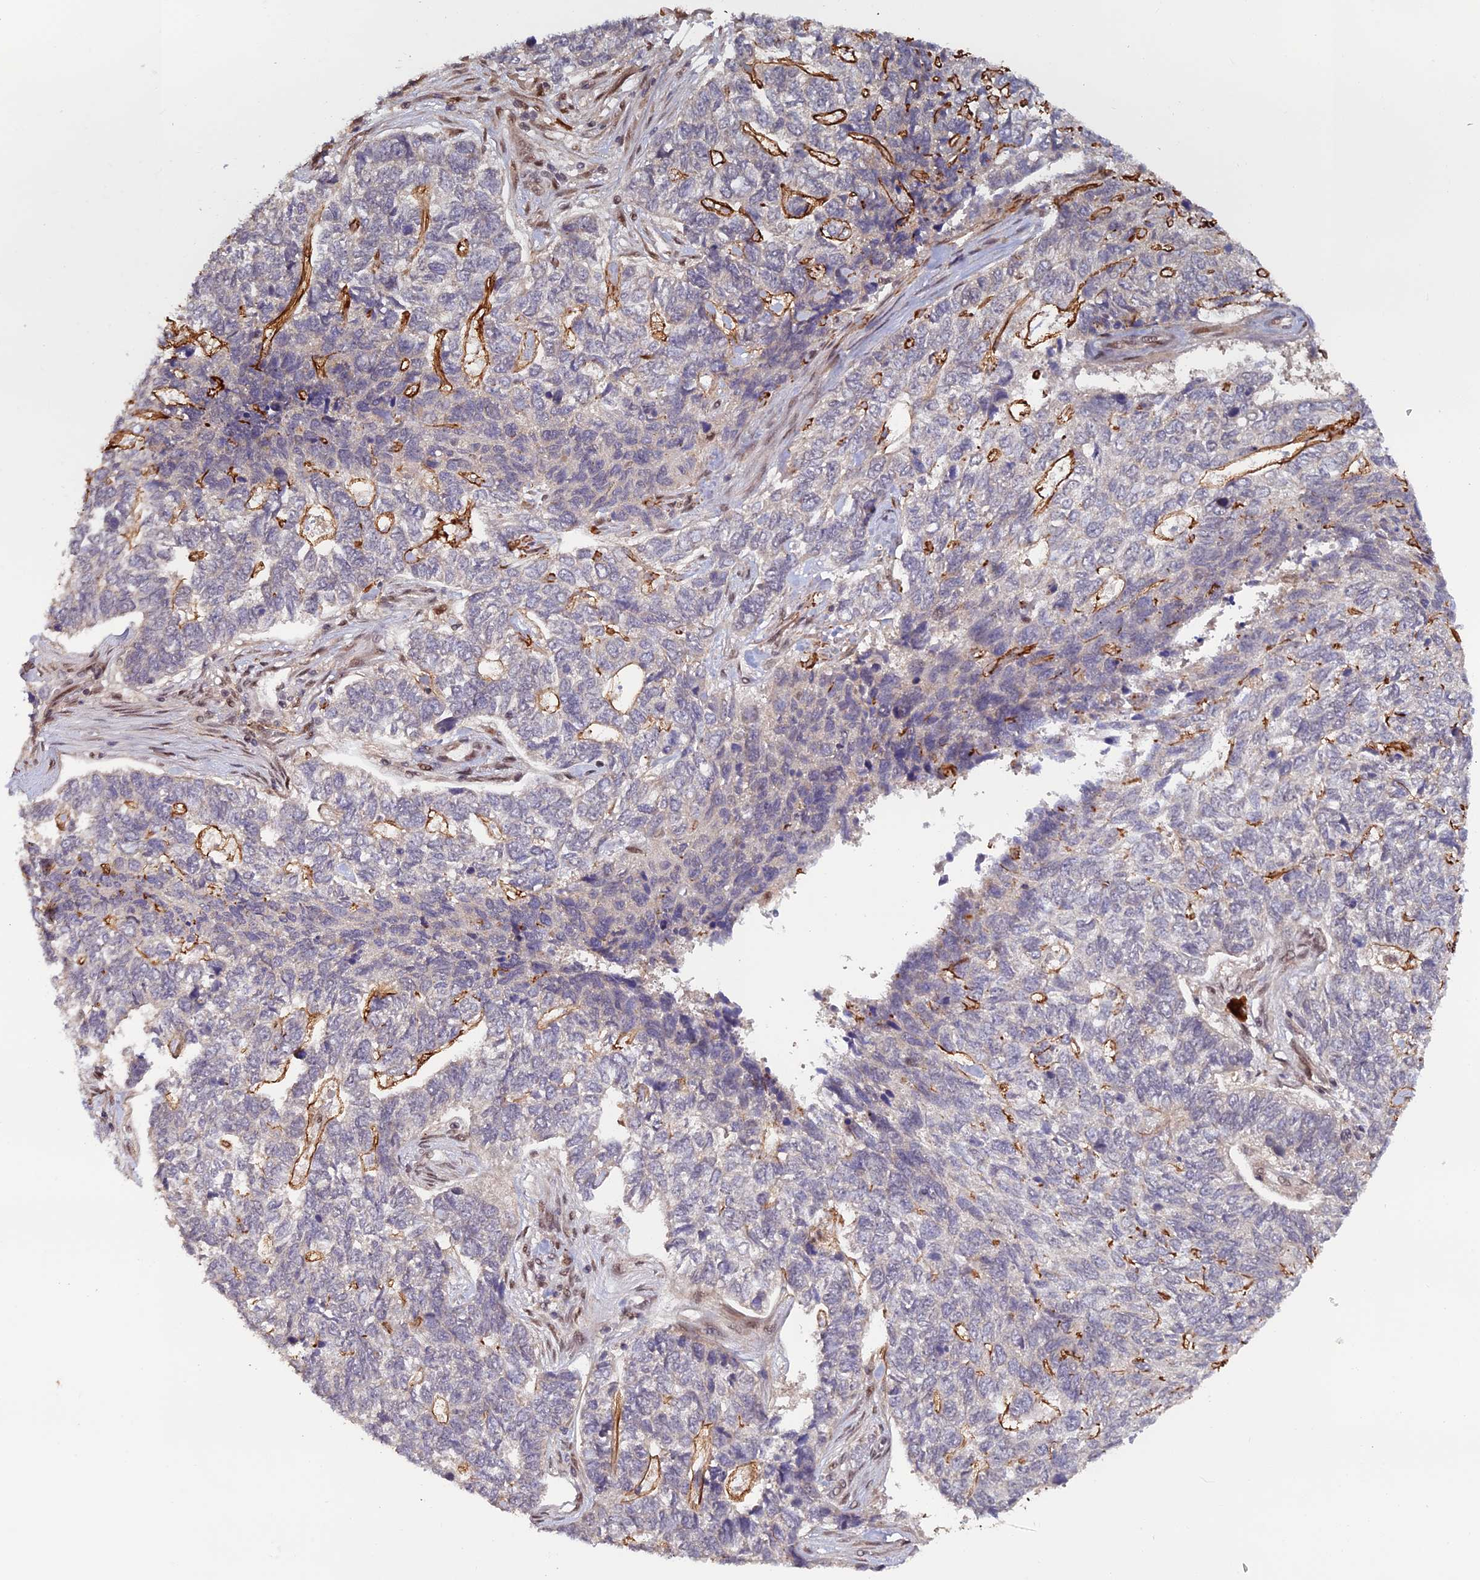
{"staining": {"intensity": "negative", "quantity": "none", "location": "none"}, "tissue": "skin cancer", "cell_type": "Tumor cells", "image_type": "cancer", "snomed": [{"axis": "morphology", "description": "Basal cell carcinoma"}, {"axis": "topography", "description": "Skin"}], "caption": "The histopathology image demonstrates no staining of tumor cells in skin cancer. (DAB immunohistochemistry (IHC) with hematoxylin counter stain).", "gene": "ZNF565", "patient": {"sex": "female", "age": 65}}